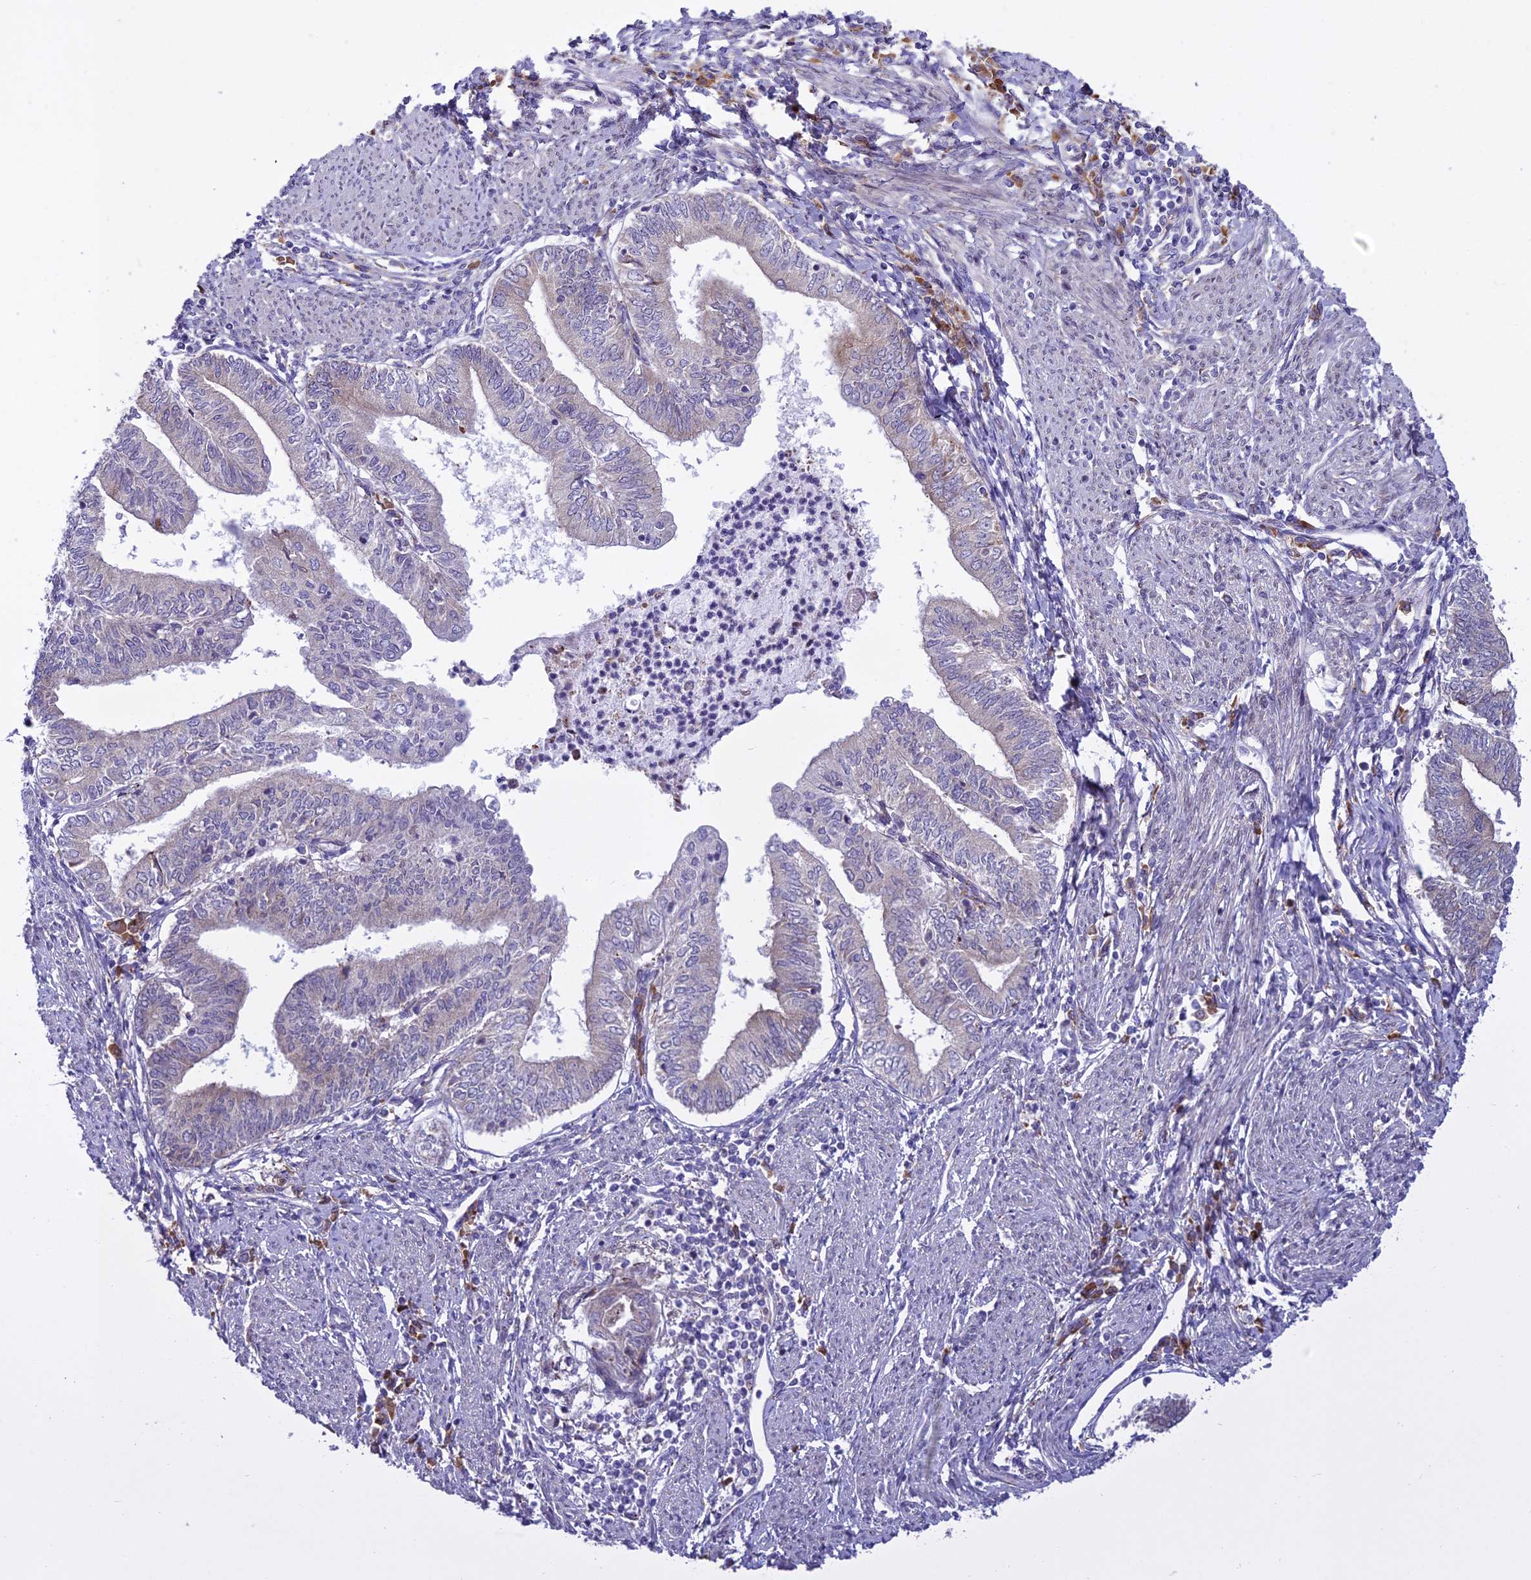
{"staining": {"intensity": "negative", "quantity": "none", "location": "none"}, "tissue": "endometrial cancer", "cell_type": "Tumor cells", "image_type": "cancer", "snomed": [{"axis": "morphology", "description": "Adenocarcinoma, NOS"}, {"axis": "topography", "description": "Endometrium"}], "caption": "High power microscopy image of an immunohistochemistry micrograph of endometrial cancer, revealing no significant expression in tumor cells.", "gene": "NEURL2", "patient": {"sex": "female", "age": 66}}